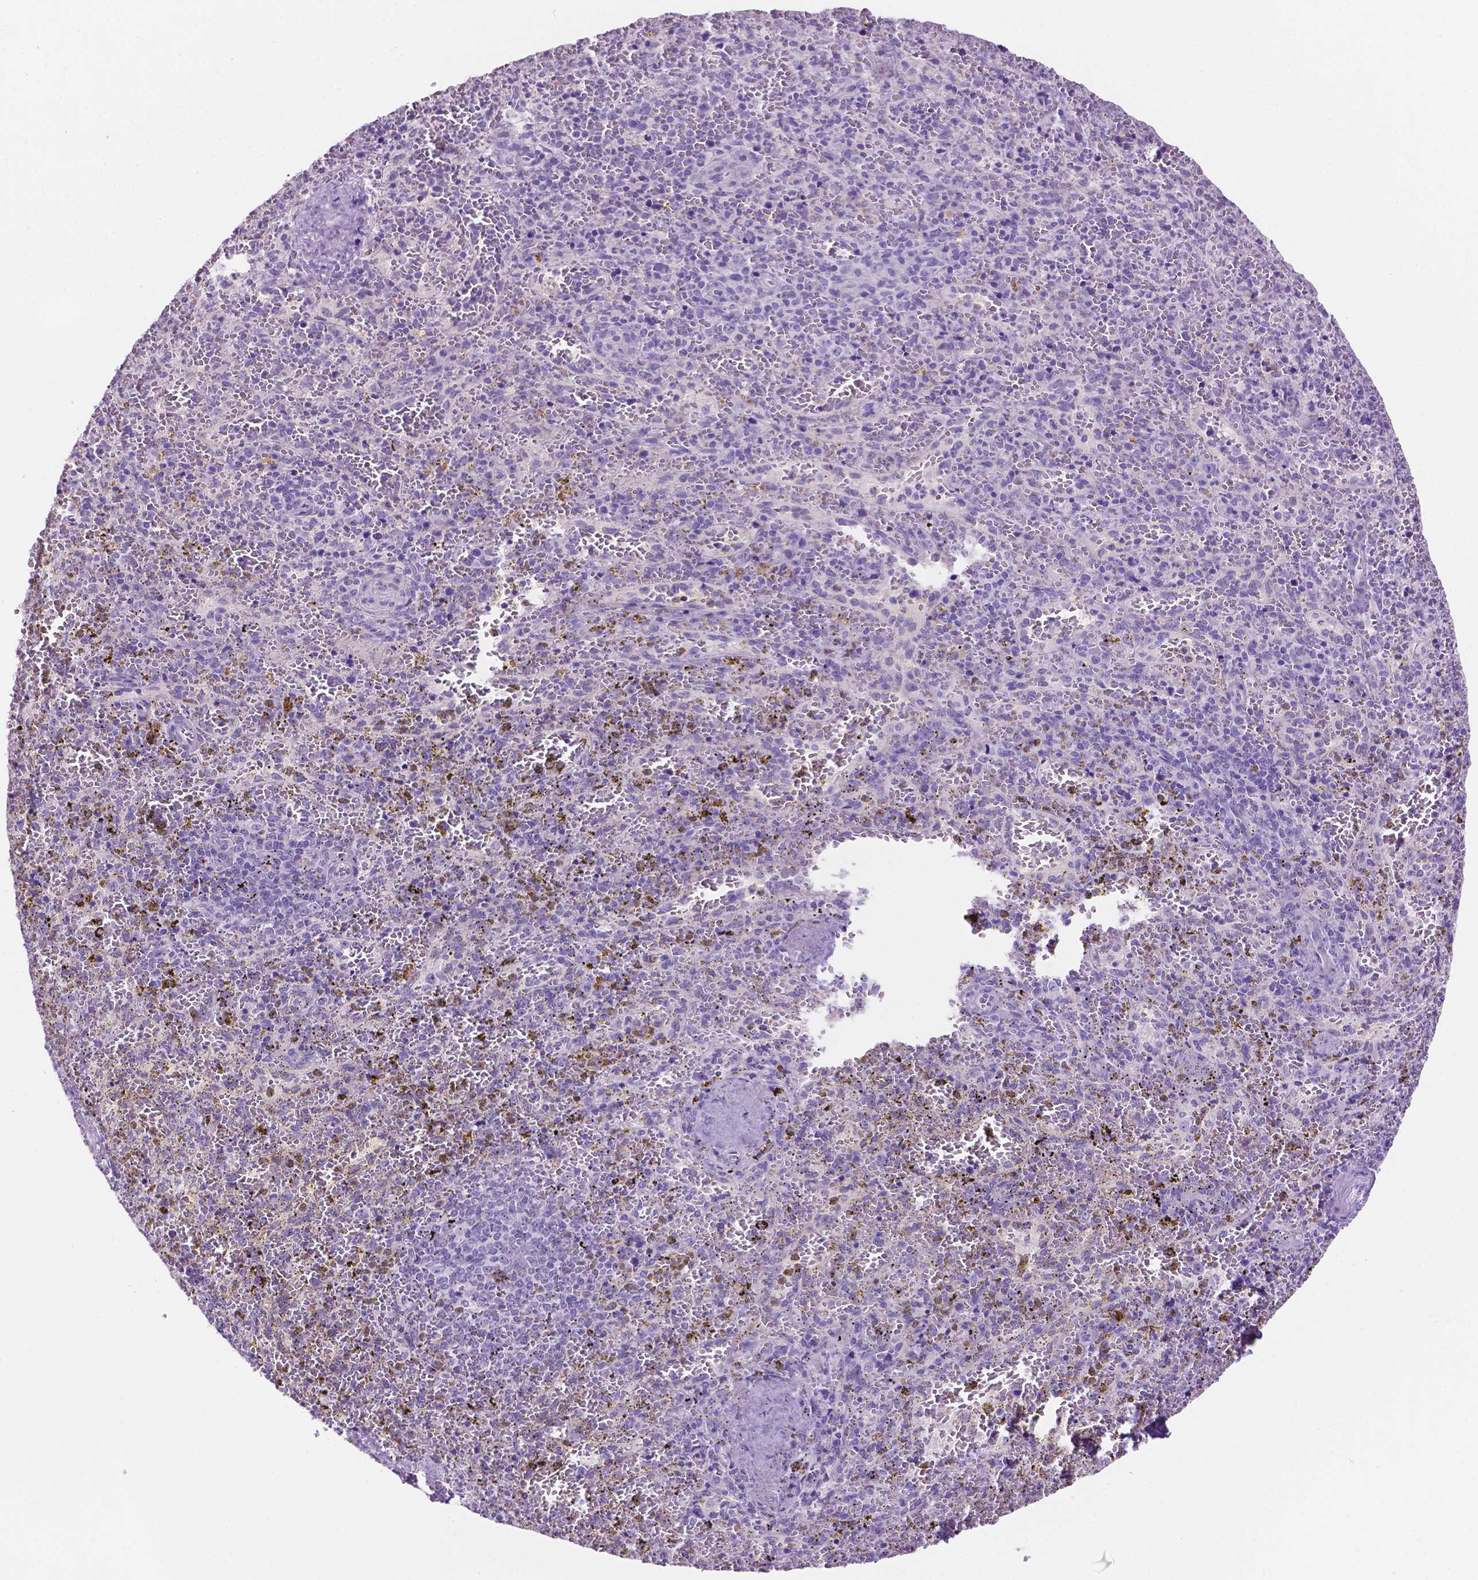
{"staining": {"intensity": "negative", "quantity": "none", "location": "none"}, "tissue": "spleen", "cell_type": "Cells in red pulp", "image_type": "normal", "snomed": [{"axis": "morphology", "description": "Normal tissue, NOS"}, {"axis": "topography", "description": "Spleen"}], "caption": "DAB immunohistochemical staining of benign spleen displays no significant positivity in cells in red pulp. (DAB (3,3'-diaminobenzidine) immunohistochemistry (IHC) with hematoxylin counter stain).", "gene": "CLDN17", "patient": {"sex": "female", "age": 50}}